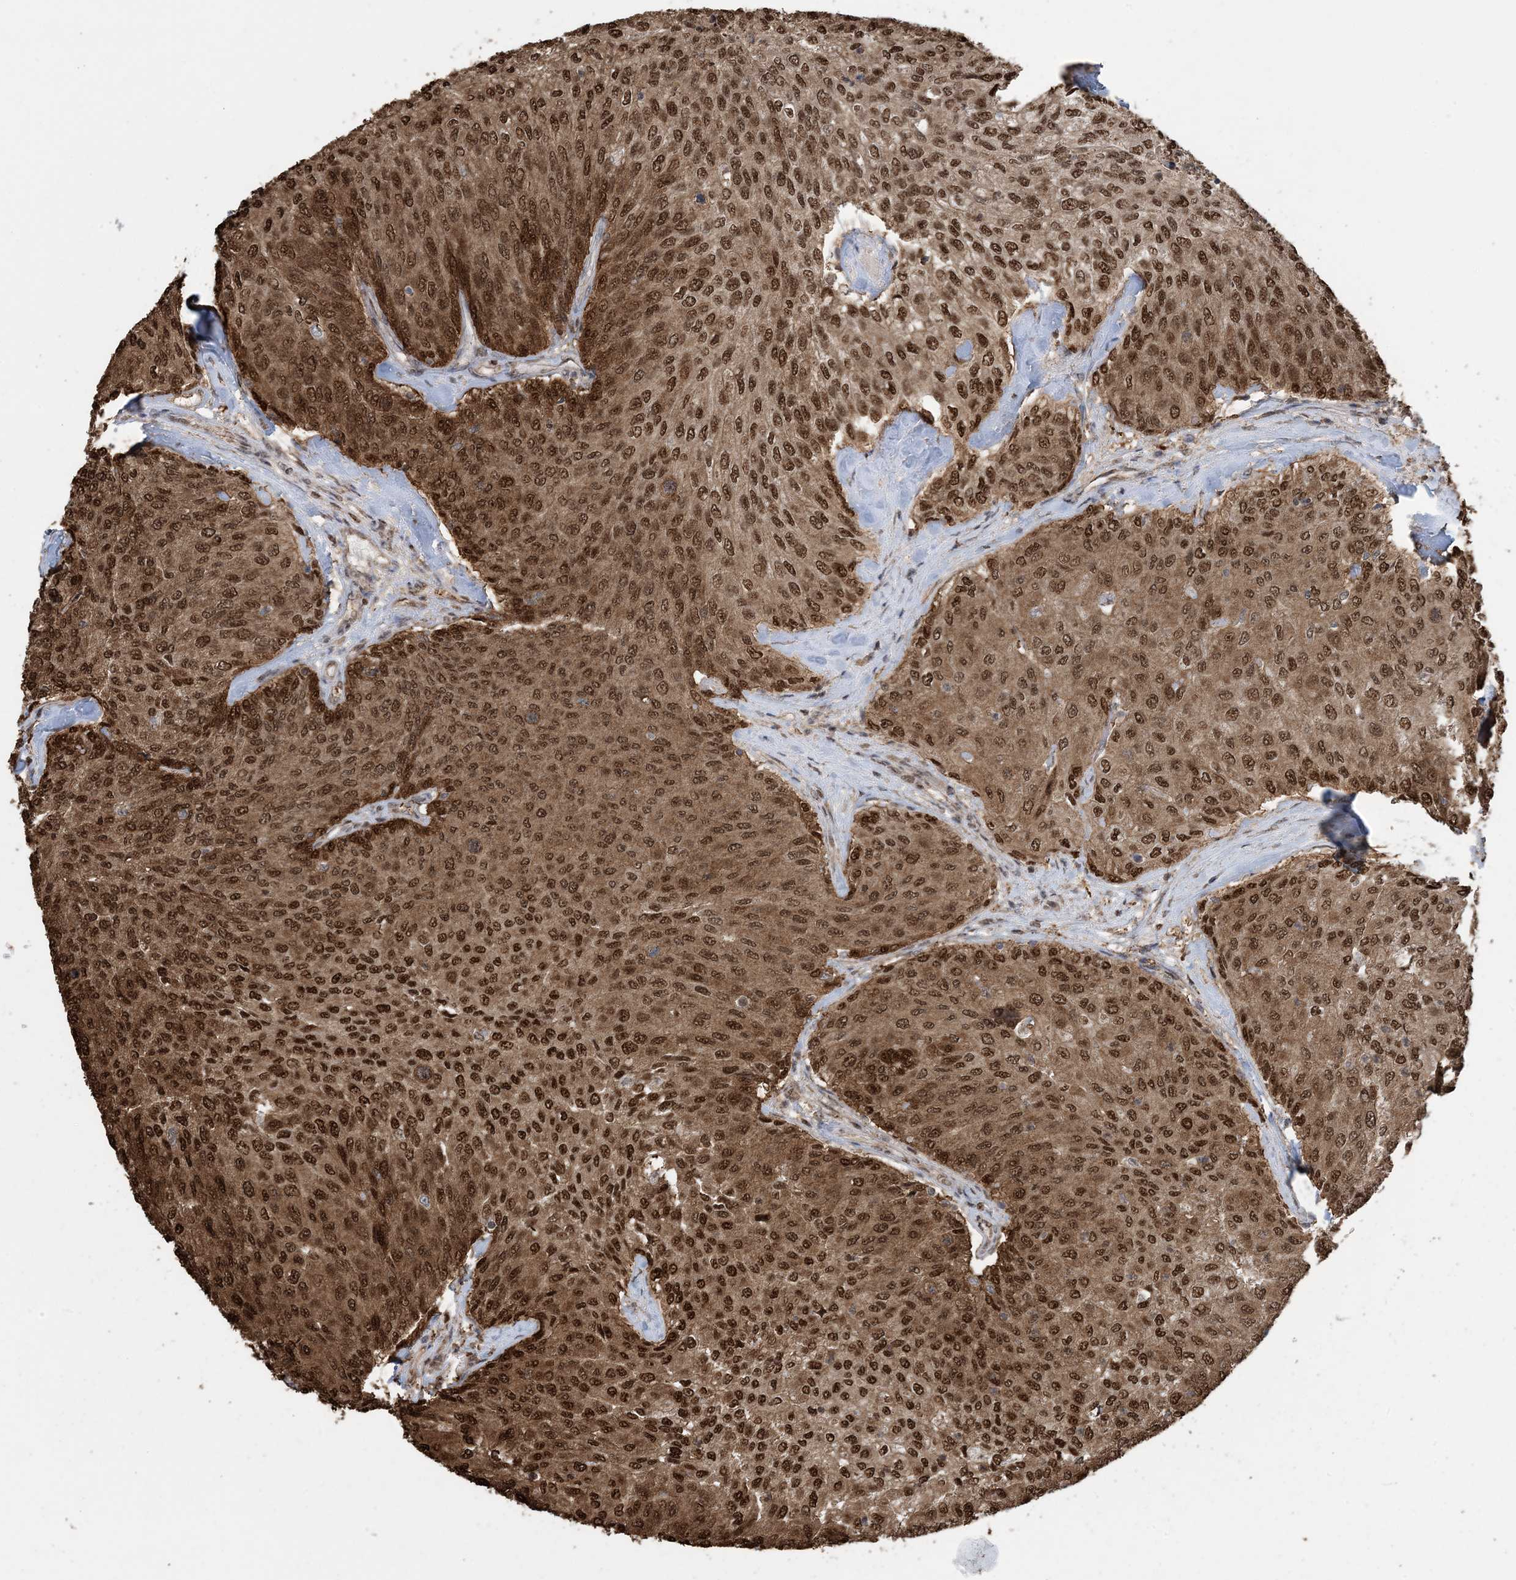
{"staining": {"intensity": "strong", "quantity": ">75%", "location": "cytoplasmic/membranous,nuclear"}, "tissue": "urothelial cancer", "cell_type": "Tumor cells", "image_type": "cancer", "snomed": [{"axis": "morphology", "description": "Urothelial carcinoma, Low grade"}, {"axis": "topography", "description": "Urinary bladder"}], "caption": "Urothelial cancer stained with a protein marker exhibits strong staining in tumor cells.", "gene": "HSPA1A", "patient": {"sex": "female", "age": 79}}